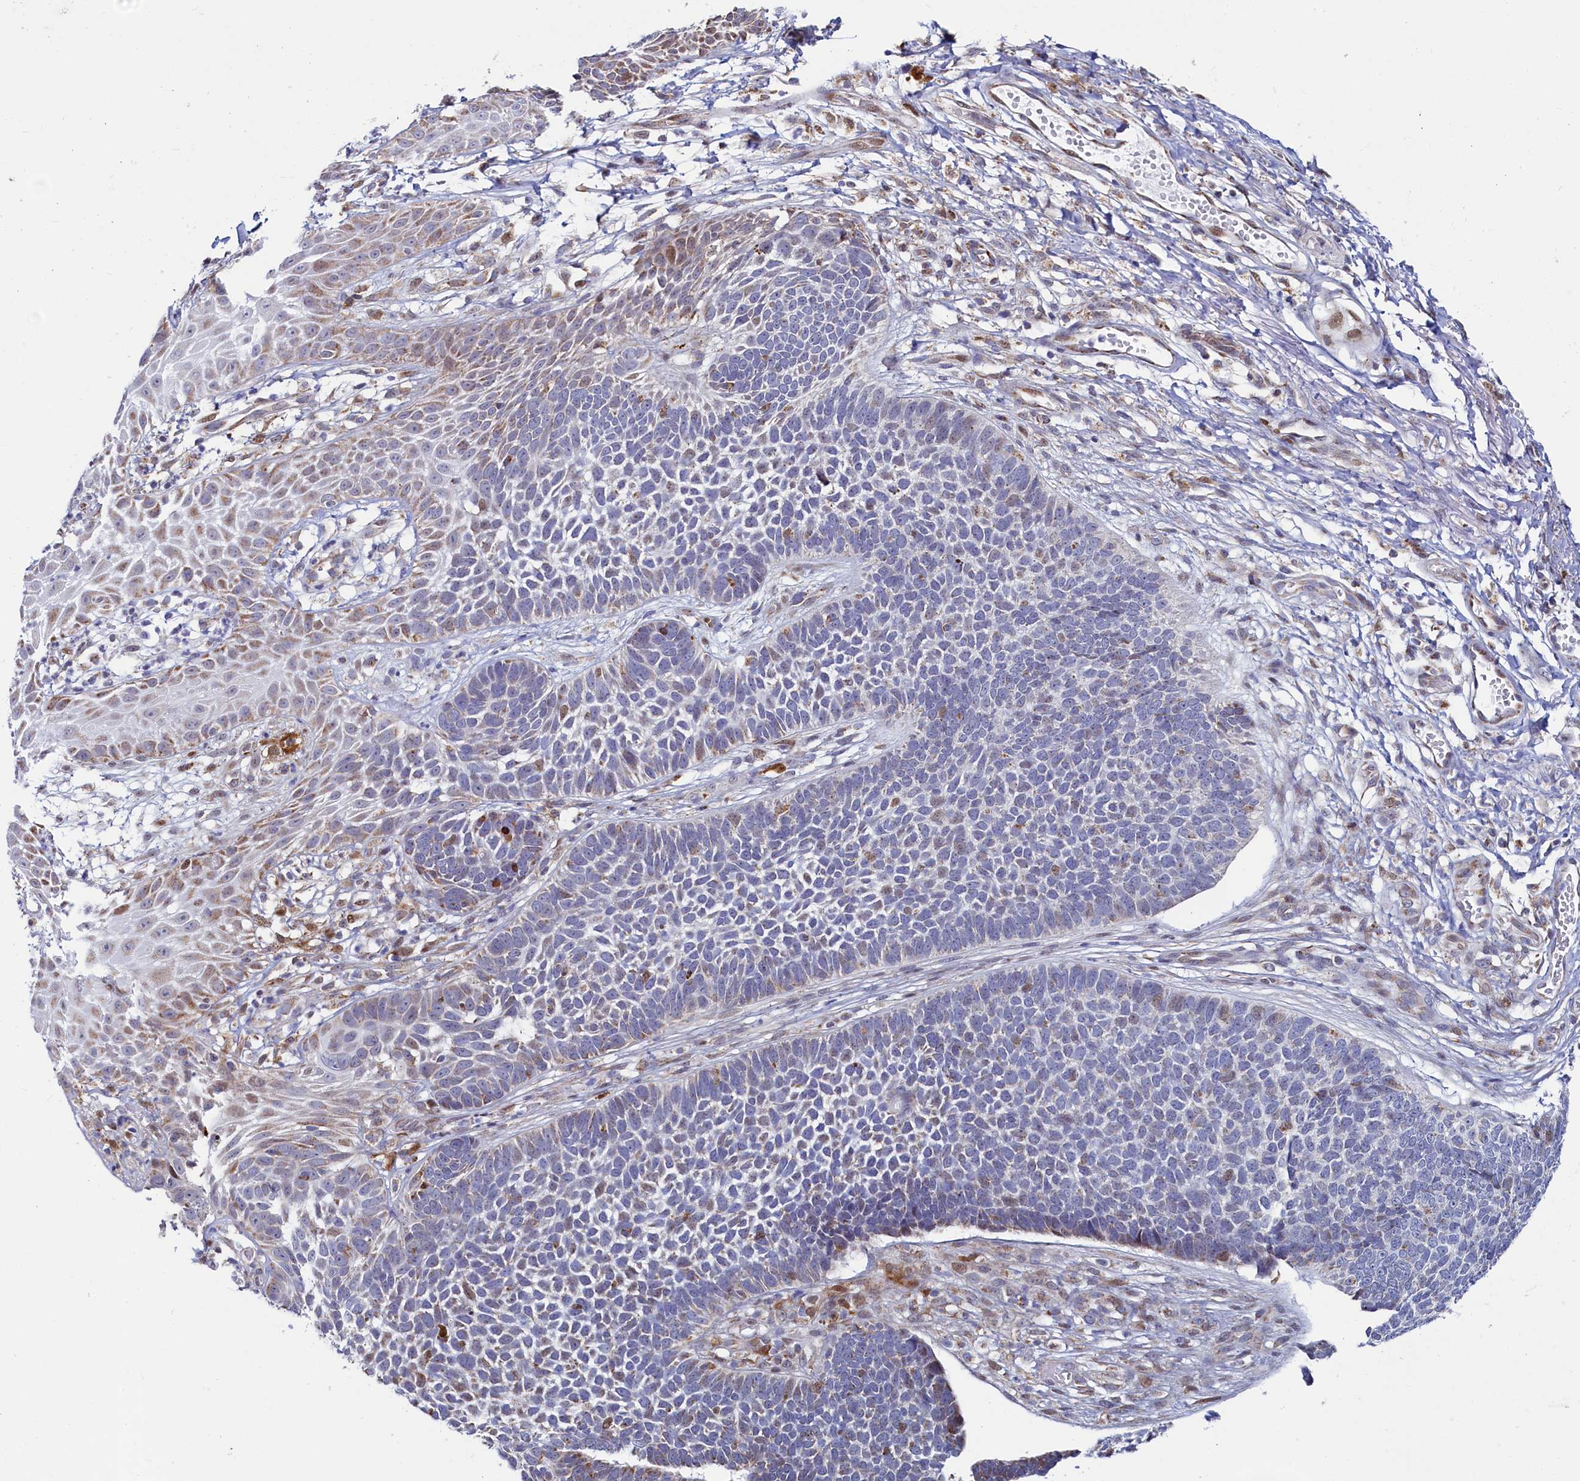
{"staining": {"intensity": "moderate", "quantity": "<25%", "location": "cytoplasmic/membranous,nuclear"}, "tissue": "skin cancer", "cell_type": "Tumor cells", "image_type": "cancer", "snomed": [{"axis": "morphology", "description": "Basal cell carcinoma"}, {"axis": "topography", "description": "Skin"}], "caption": "Approximately <25% of tumor cells in basal cell carcinoma (skin) show moderate cytoplasmic/membranous and nuclear protein expression as visualized by brown immunohistochemical staining.", "gene": "HDGFL3", "patient": {"sex": "female", "age": 84}}